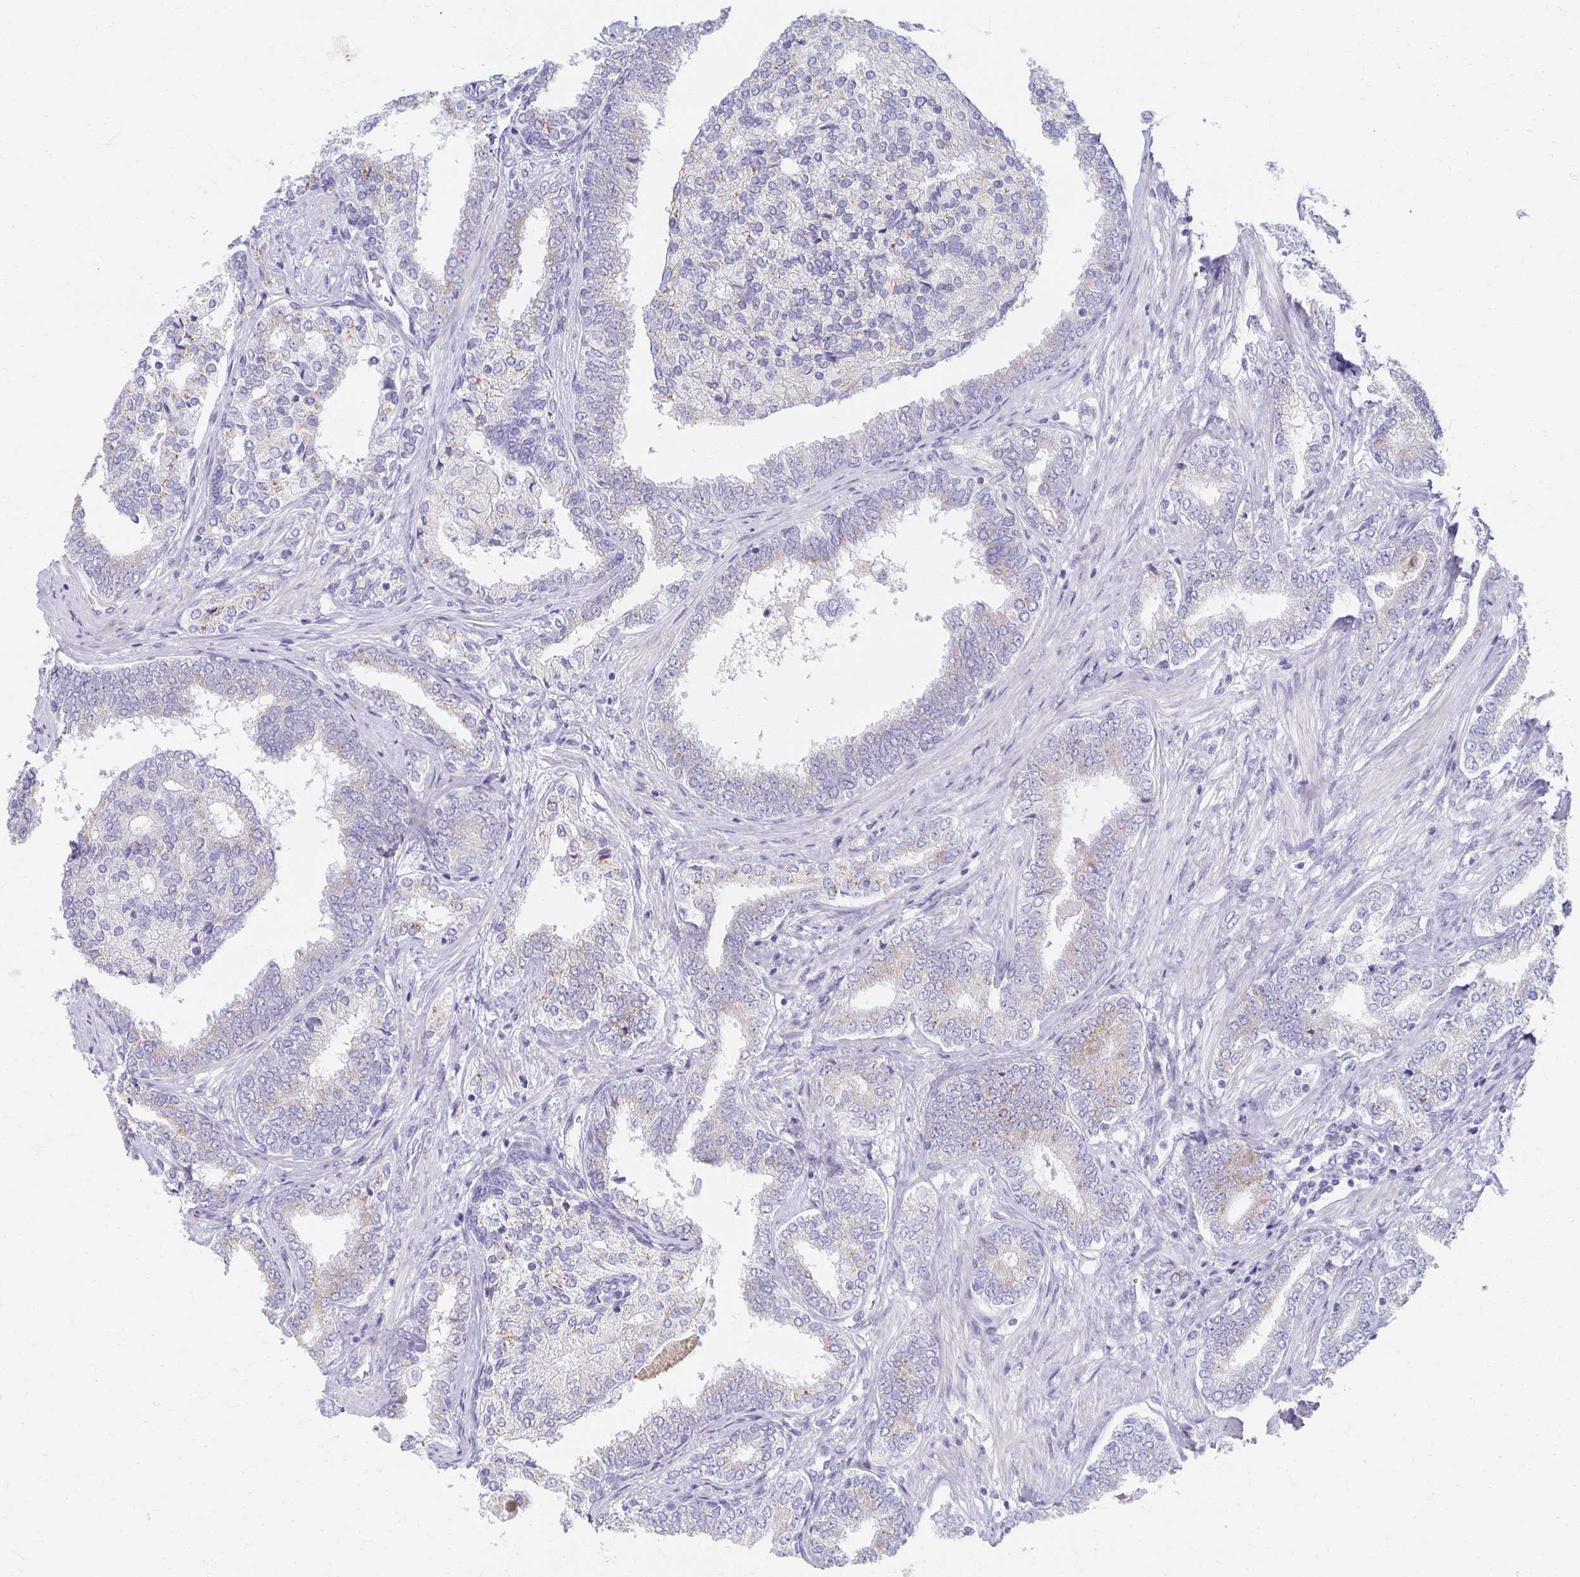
{"staining": {"intensity": "weak", "quantity": "25%-75%", "location": "cytoplasmic/membranous"}, "tissue": "prostate cancer", "cell_type": "Tumor cells", "image_type": "cancer", "snomed": [{"axis": "morphology", "description": "Adenocarcinoma, High grade"}, {"axis": "topography", "description": "Prostate"}], "caption": "This image exhibits immunohistochemistry (IHC) staining of human adenocarcinoma (high-grade) (prostate), with low weak cytoplasmic/membranous expression in approximately 25%-75% of tumor cells.", "gene": "TEX44", "patient": {"sex": "male", "age": 72}}